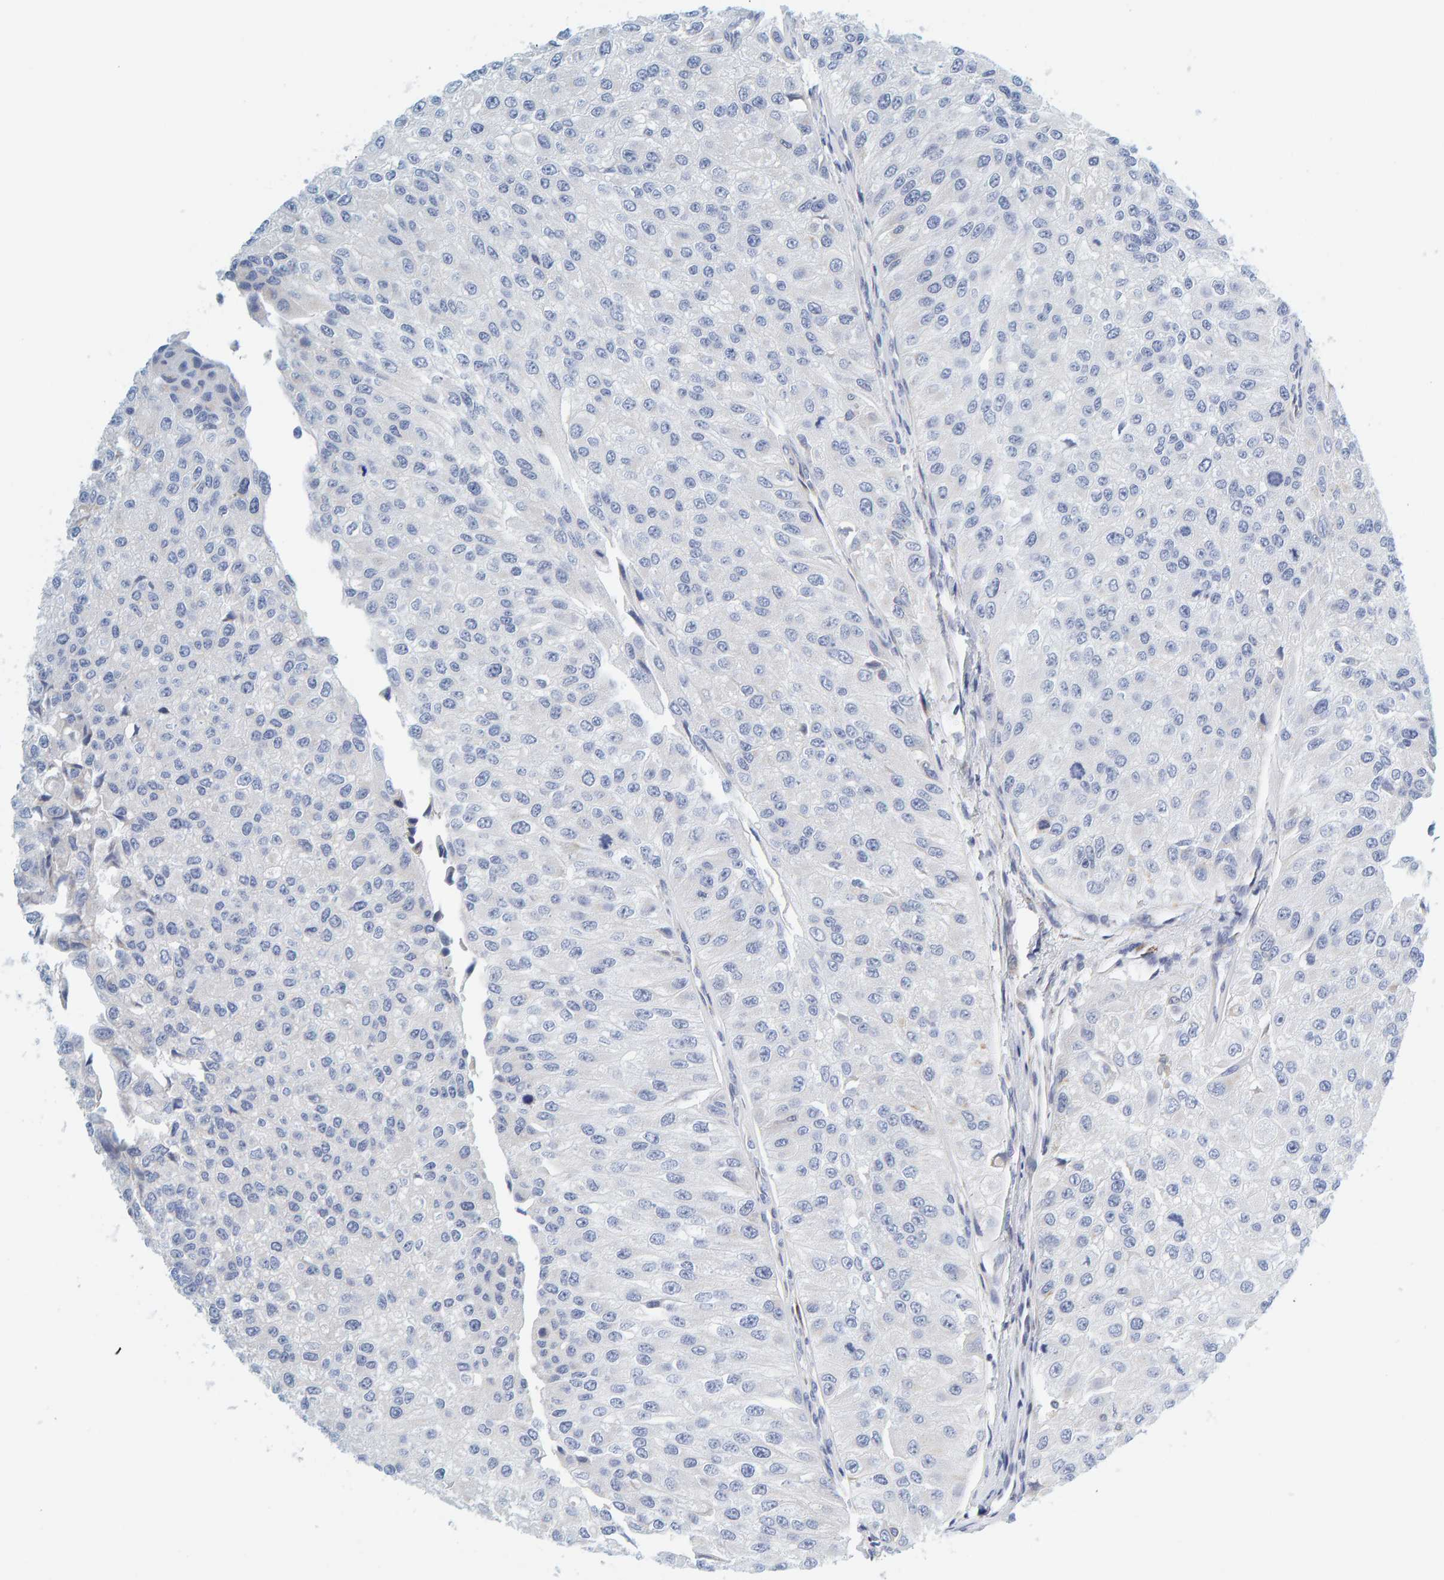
{"staining": {"intensity": "negative", "quantity": "none", "location": "none"}, "tissue": "urothelial cancer", "cell_type": "Tumor cells", "image_type": "cancer", "snomed": [{"axis": "morphology", "description": "Urothelial carcinoma, High grade"}, {"axis": "topography", "description": "Kidney"}, {"axis": "topography", "description": "Urinary bladder"}], "caption": "This micrograph is of urothelial carcinoma (high-grade) stained with IHC to label a protein in brown with the nuclei are counter-stained blue. There is no staining in tumor cells.", "gene": "MOG", "patient": {"sex": "male", "age": 77}}